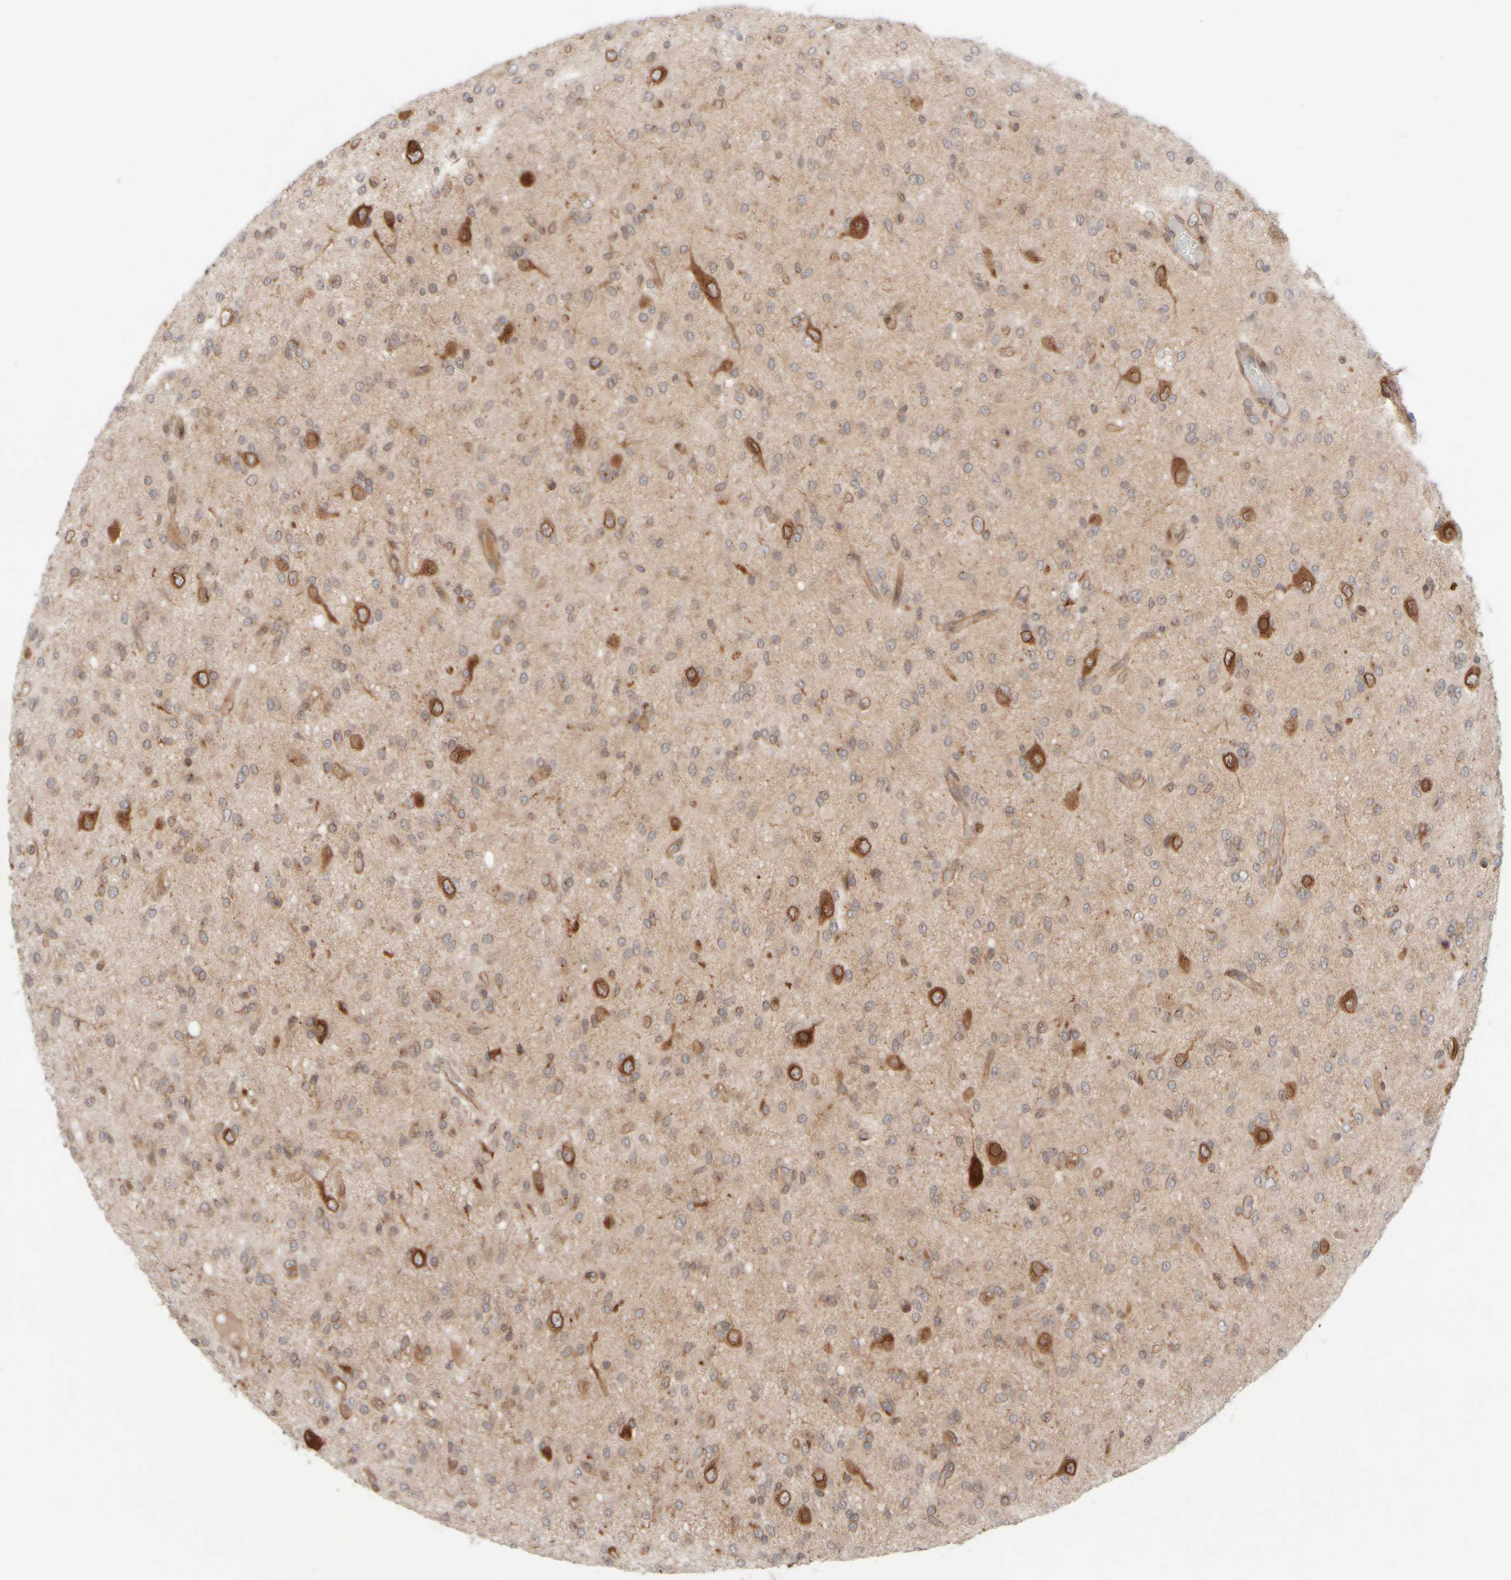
{"staining": {"intensity": "weak", "quantity": ">75%", "location": "cytoplasmic/membranous"}, "tissue": "glioma", "cell_type": "Tumor cells", "image_type": "cancer", "snomed": [{"axis": "morphology", "description": "Glioma, malignant, High grade"}, {"axis": "topography", "description": "Brain"}], "caption": "Brown immunohistochemical staining in human high-grade glioma (malignant) reveals weak cytoplasmic/membranous positivity in about >75% of tumor cells.", "gene": "GCN1", "patient": {"sex": "female", "age": 59}}